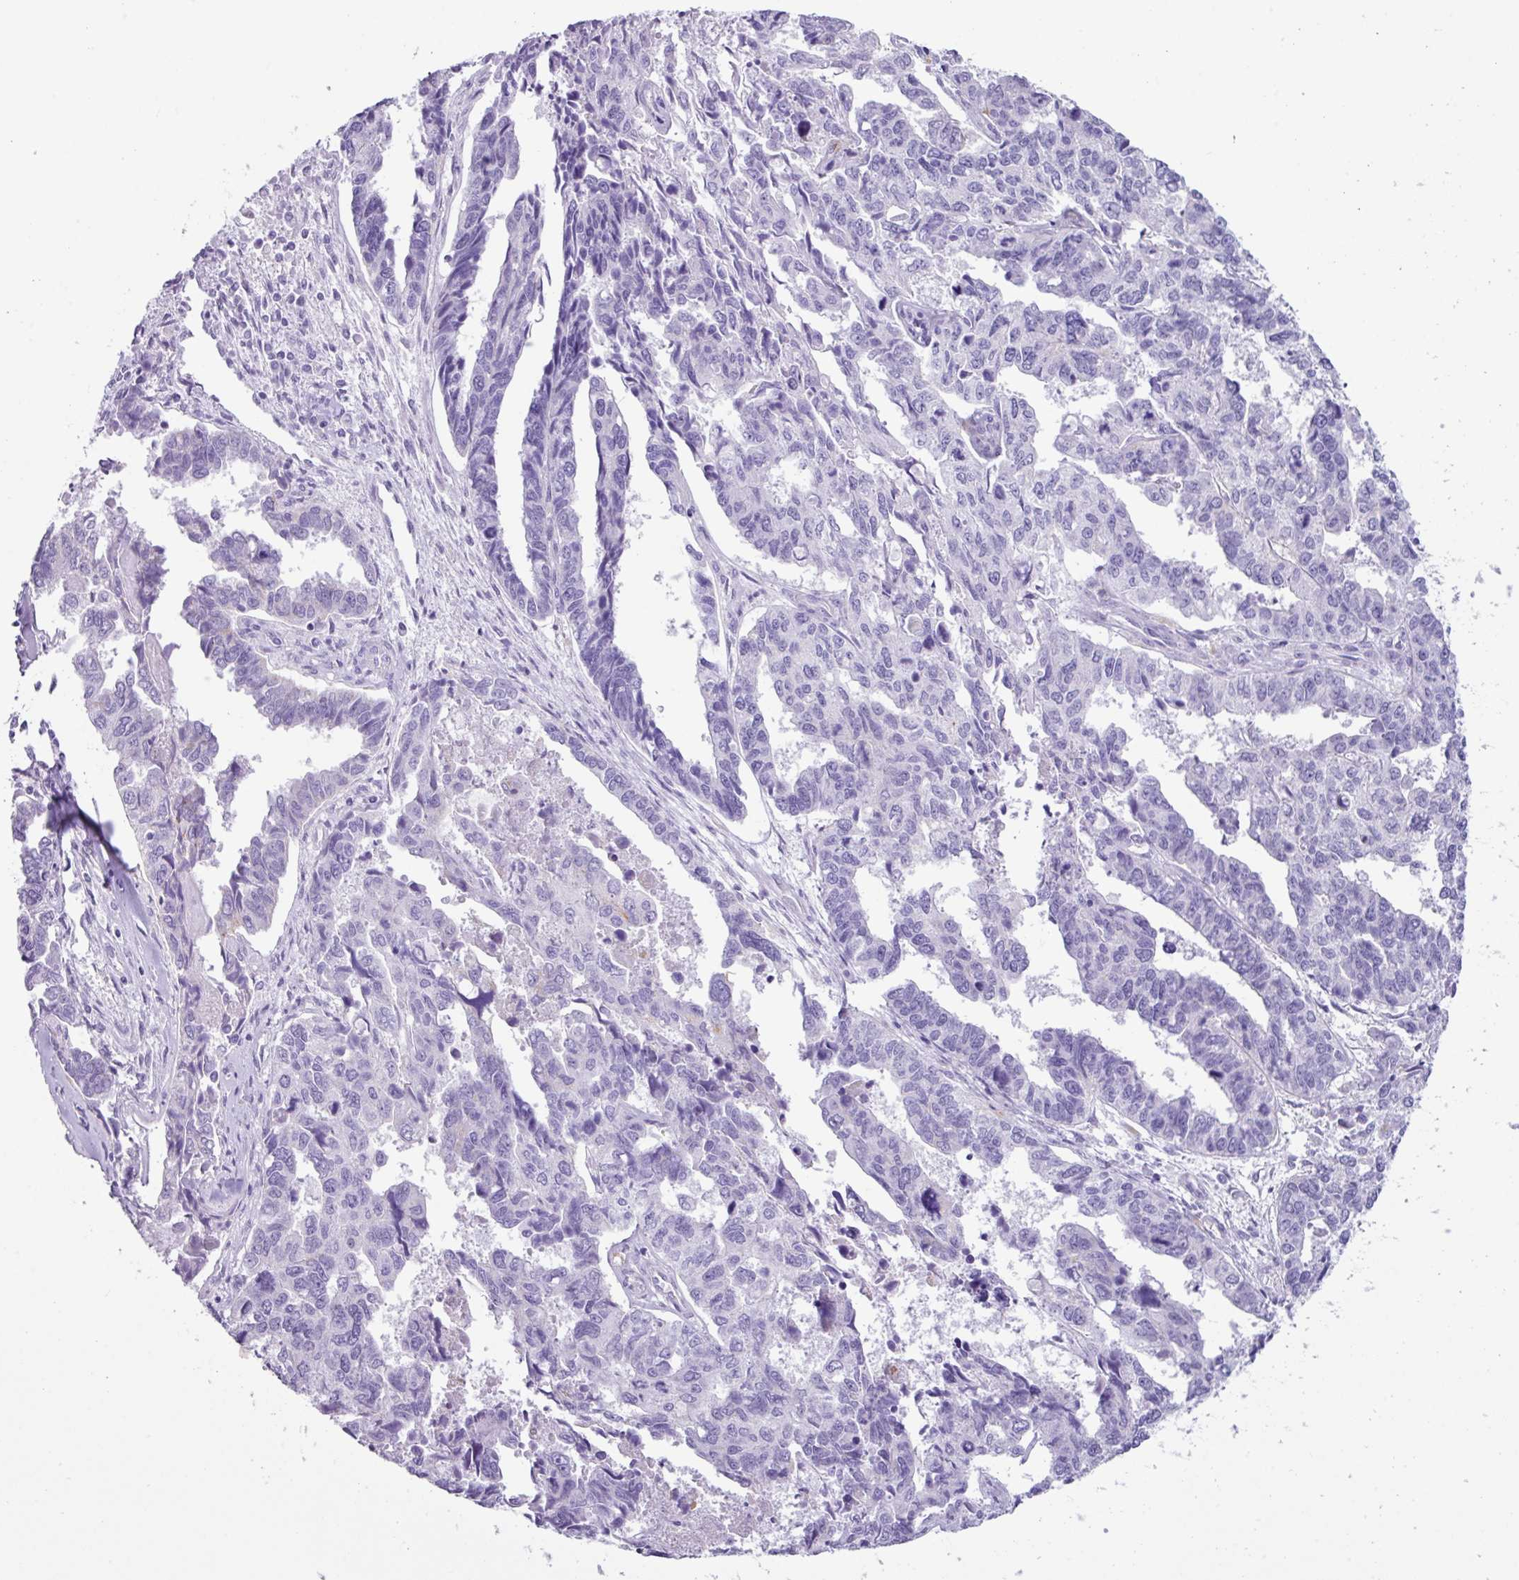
{"staining": {"intensity": "negative", "quantity": "none", "location": "none"}, "tissue": "endometrial cancer", "cell_type": "Tumor cells", "image_type": "cancer", "snomed": [{"axis": "morphology", "description": "Adenocarcinoma, NOS"}, {"axis": "topography", "description": "Endometrium"}], "caption": "Photomicrograph shows no protein staining in tumor cells of endometrial adenocarcinoma tissue.", "gene": "NCCRP1", "patient": {"sex": "female", "age": 73}}